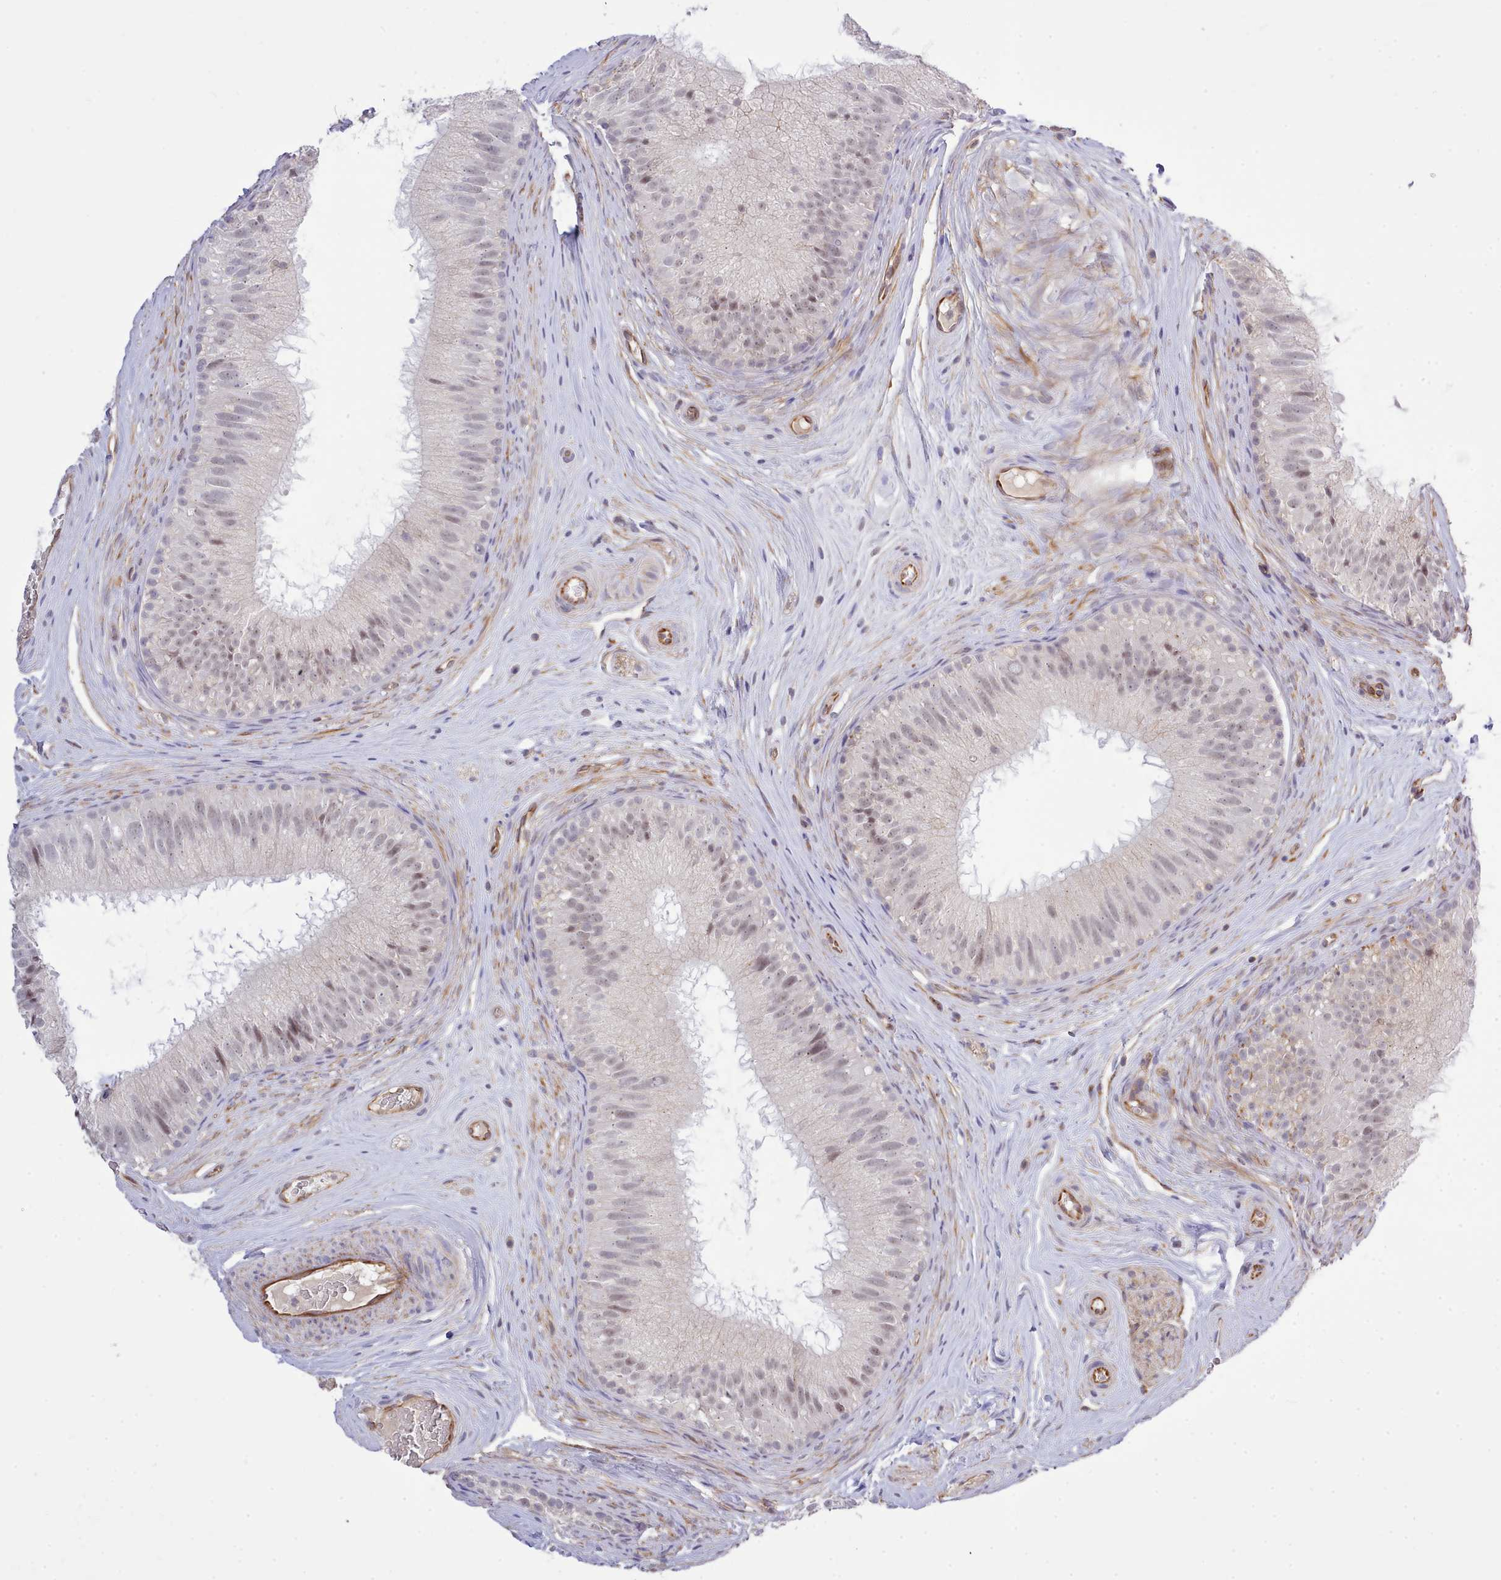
{"staining": {"intensity": "weak", "quantity": "25%-75%", "location": "cytoplasmic/membranous,nuclear"}, "tissue": "epididymis", "cell_type": "Glandular cells", "image_type": "normal", "snomed": [{"axis": "morphology", "description": "Normal tissue, NOS"}, {"axis": "topography", "description": "Epididymis"}], "caption": "Glandular cells display low levels of weak cytoplasmic/membranous,nuclear expression in about 25%-75% of cells in benign human epididymis.", "gene": "ZC3H13", "patient": {"sex": "male", "age": 34}}